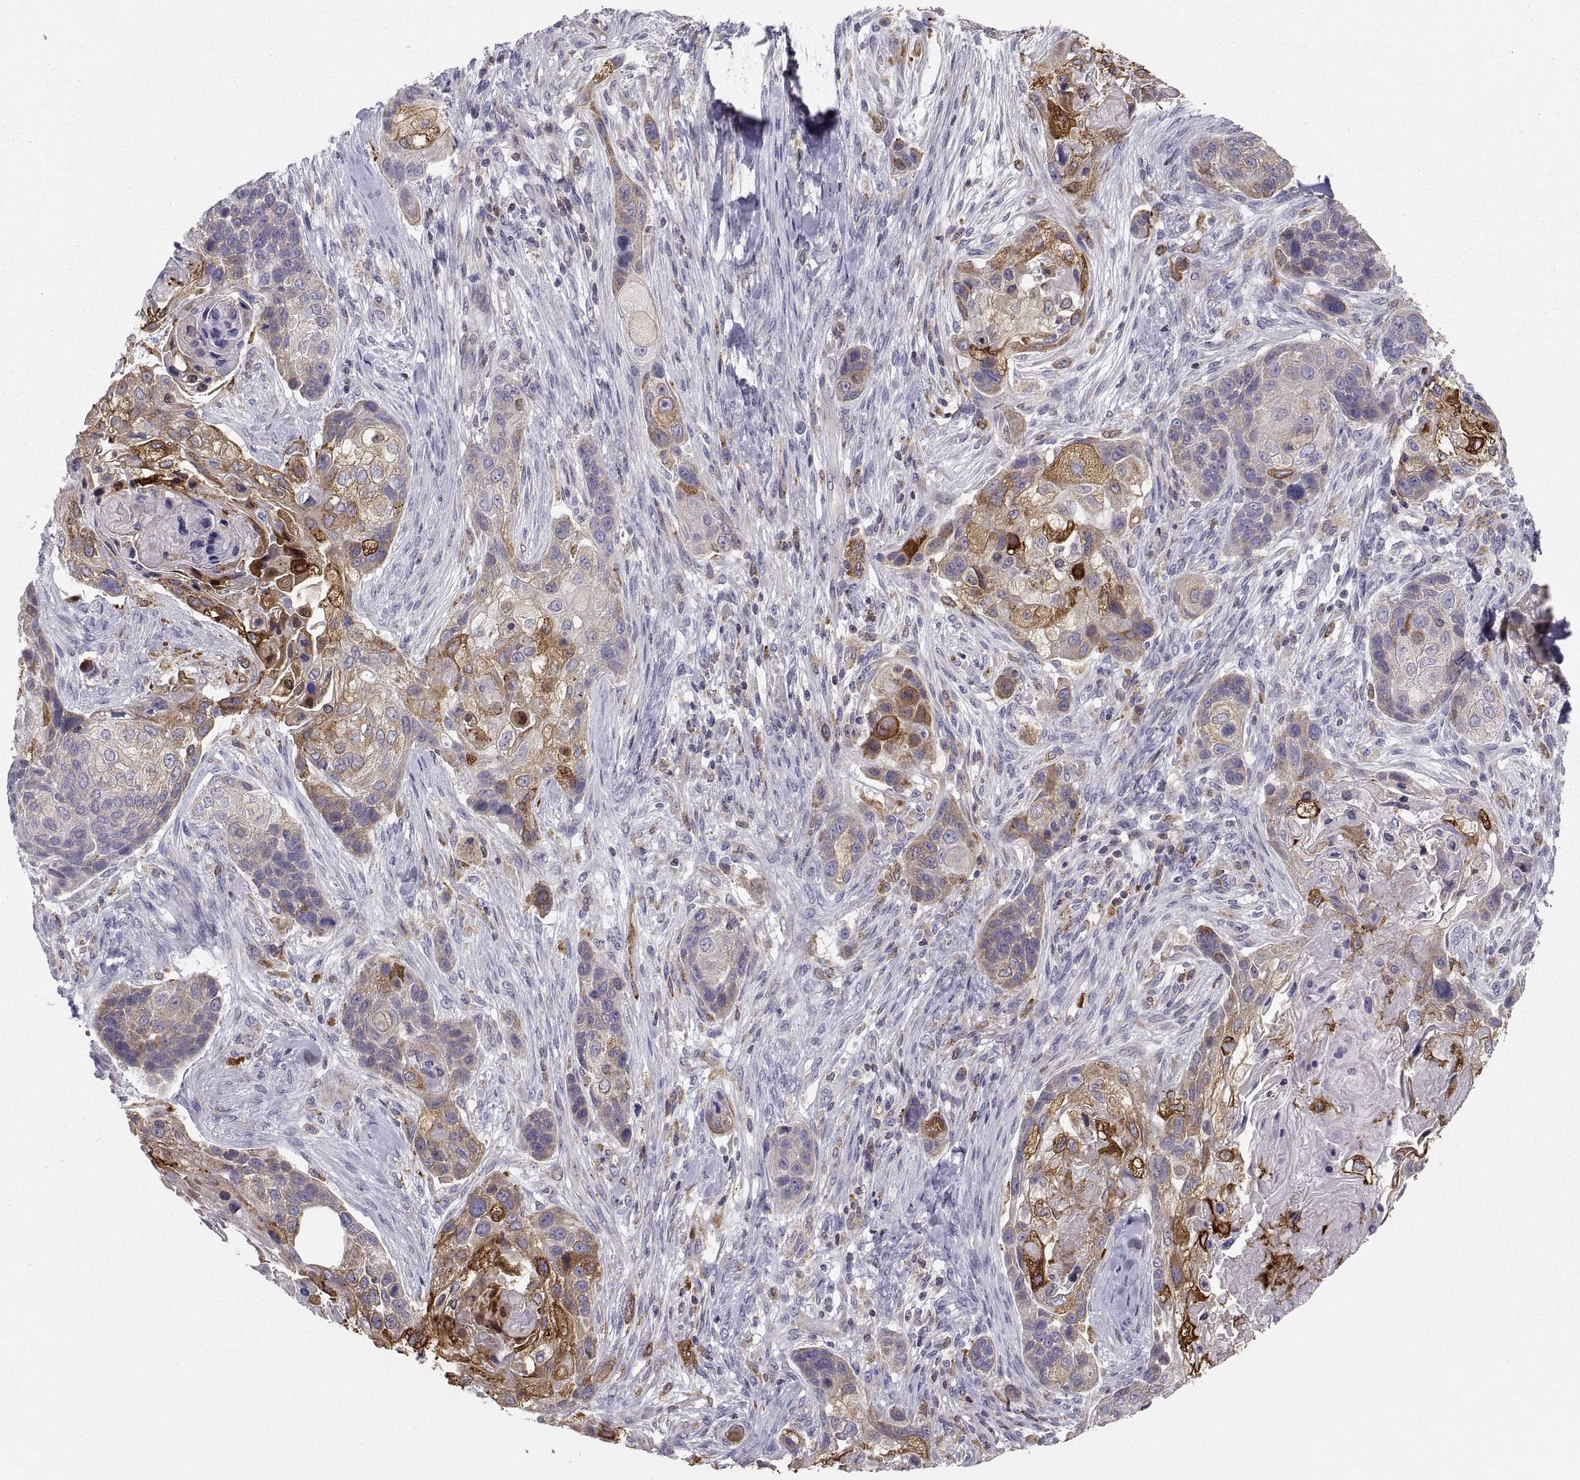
{"staining": {"intensity": "strong", "quantity": "<25%", "location": "cytoplasmic/membranous"}, "tissue": "lung cancer", "cell_type": "Tumor cells", "image_type": "cancer", "snomed": [{"axis": "morphology", "description": "Squamous cell carcinoma, NOS"}, {"axis": "topography", "description": "Lung"}], "caption": "Strong cytoplasmic/membranous positivity is appreciated in approximately <25% of tumor cells in lung cancer (squamous cell carcinoma).", "gene": "ERO1A", "patient": {"sex": "male", "age": 69}}